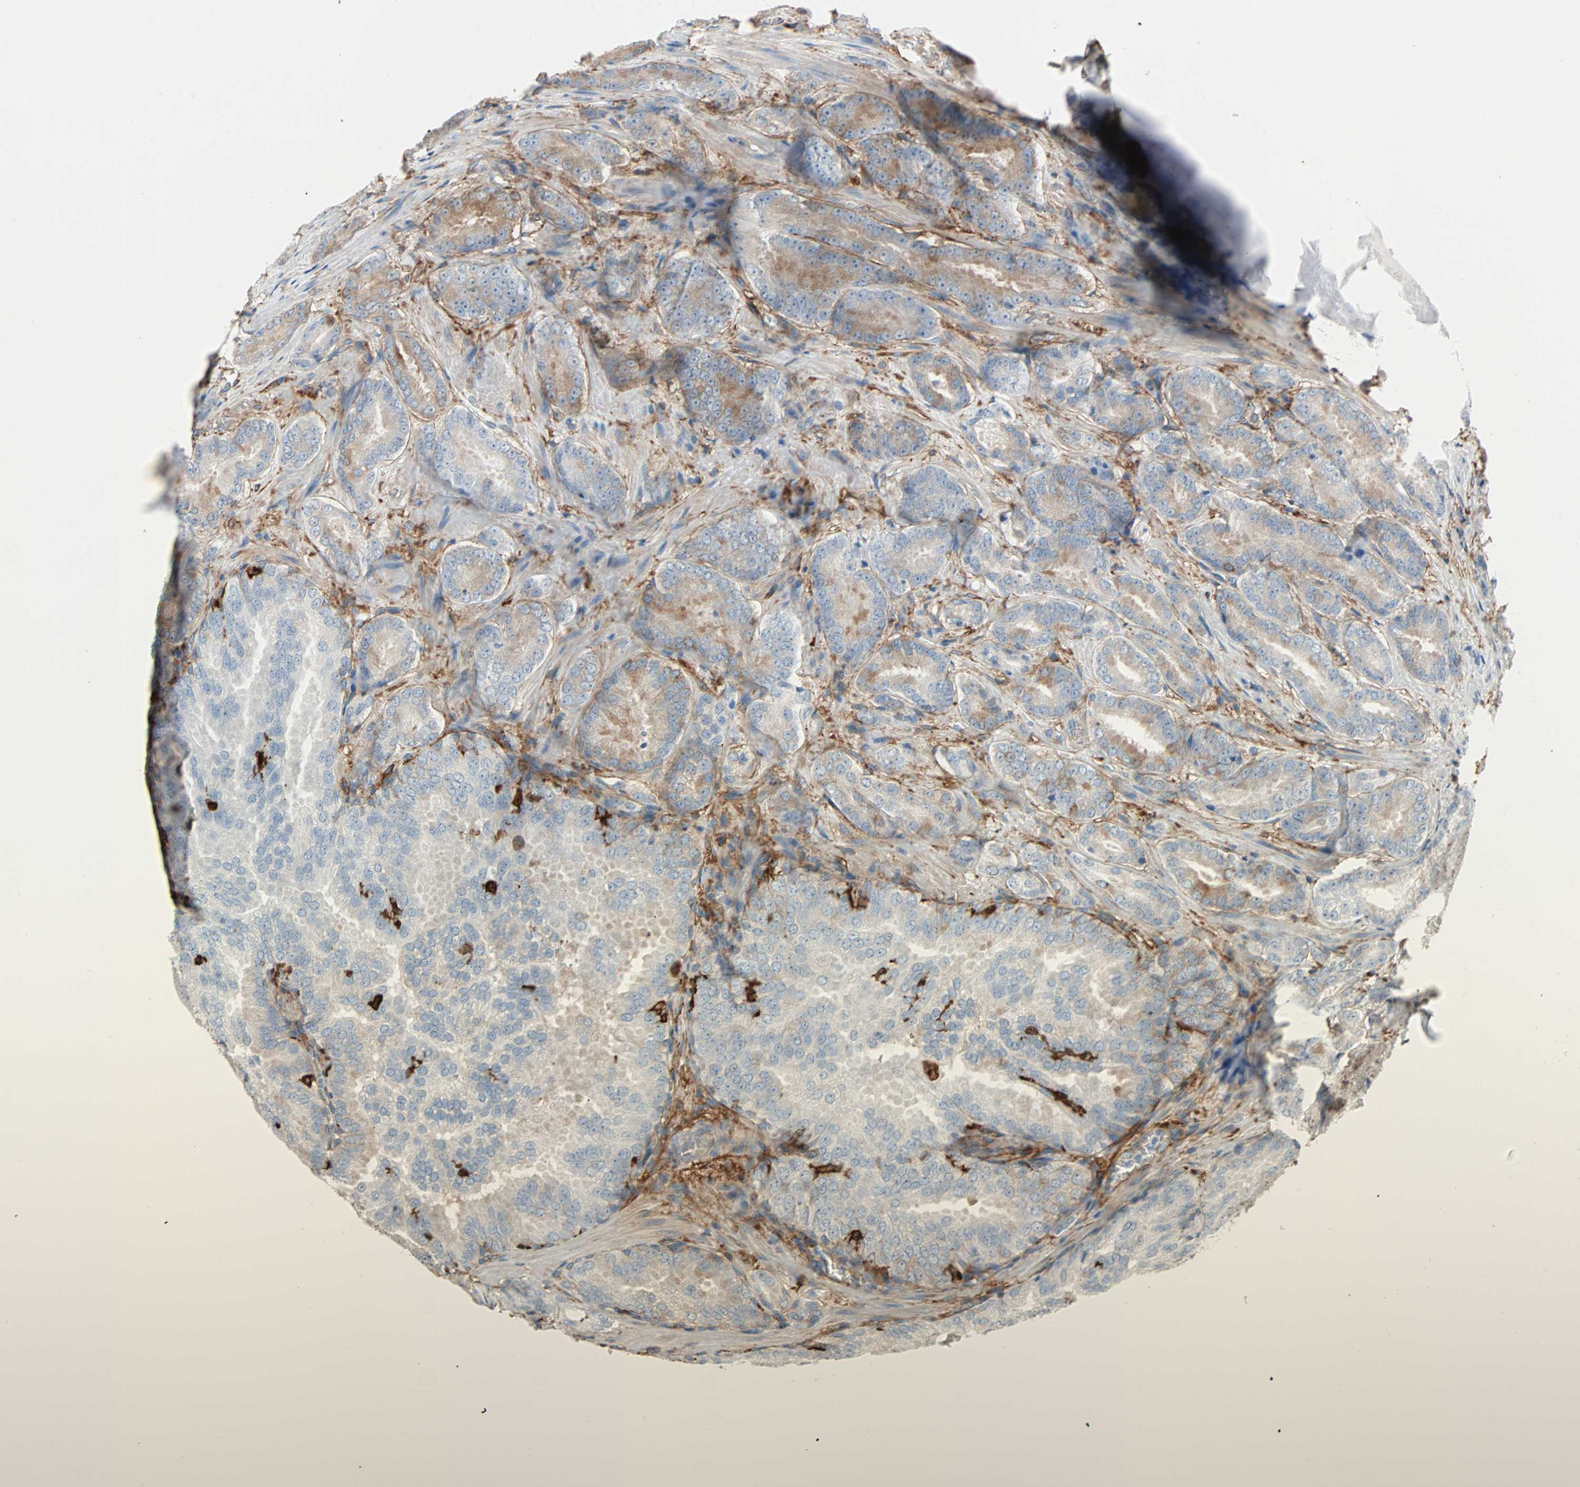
{"staining": {"intensity": "moderate", "quantity": ">75%", "location": "cytoplasmic/membranous"}, "tissue": "prostate cancer", "cell_type": "Tumor cells", "image_type": "cancer", "snomed": [{"axis": "morphology", "description": "Adenocarcinoma, High grade"}, {"axis": "topography", "description": "Prostate"}], "caption": "Protein staining shows moderate cytoplasmic/membranous expression in about >75% of tumor cells in adenocarcinoma (high-grade) (prostate). Immunohistochemistry (ihc) stains the protein in brown and the nuclei are stained blue.", "gene": "EPB41L2", "patient": {"sex": "male", "age": 64}}